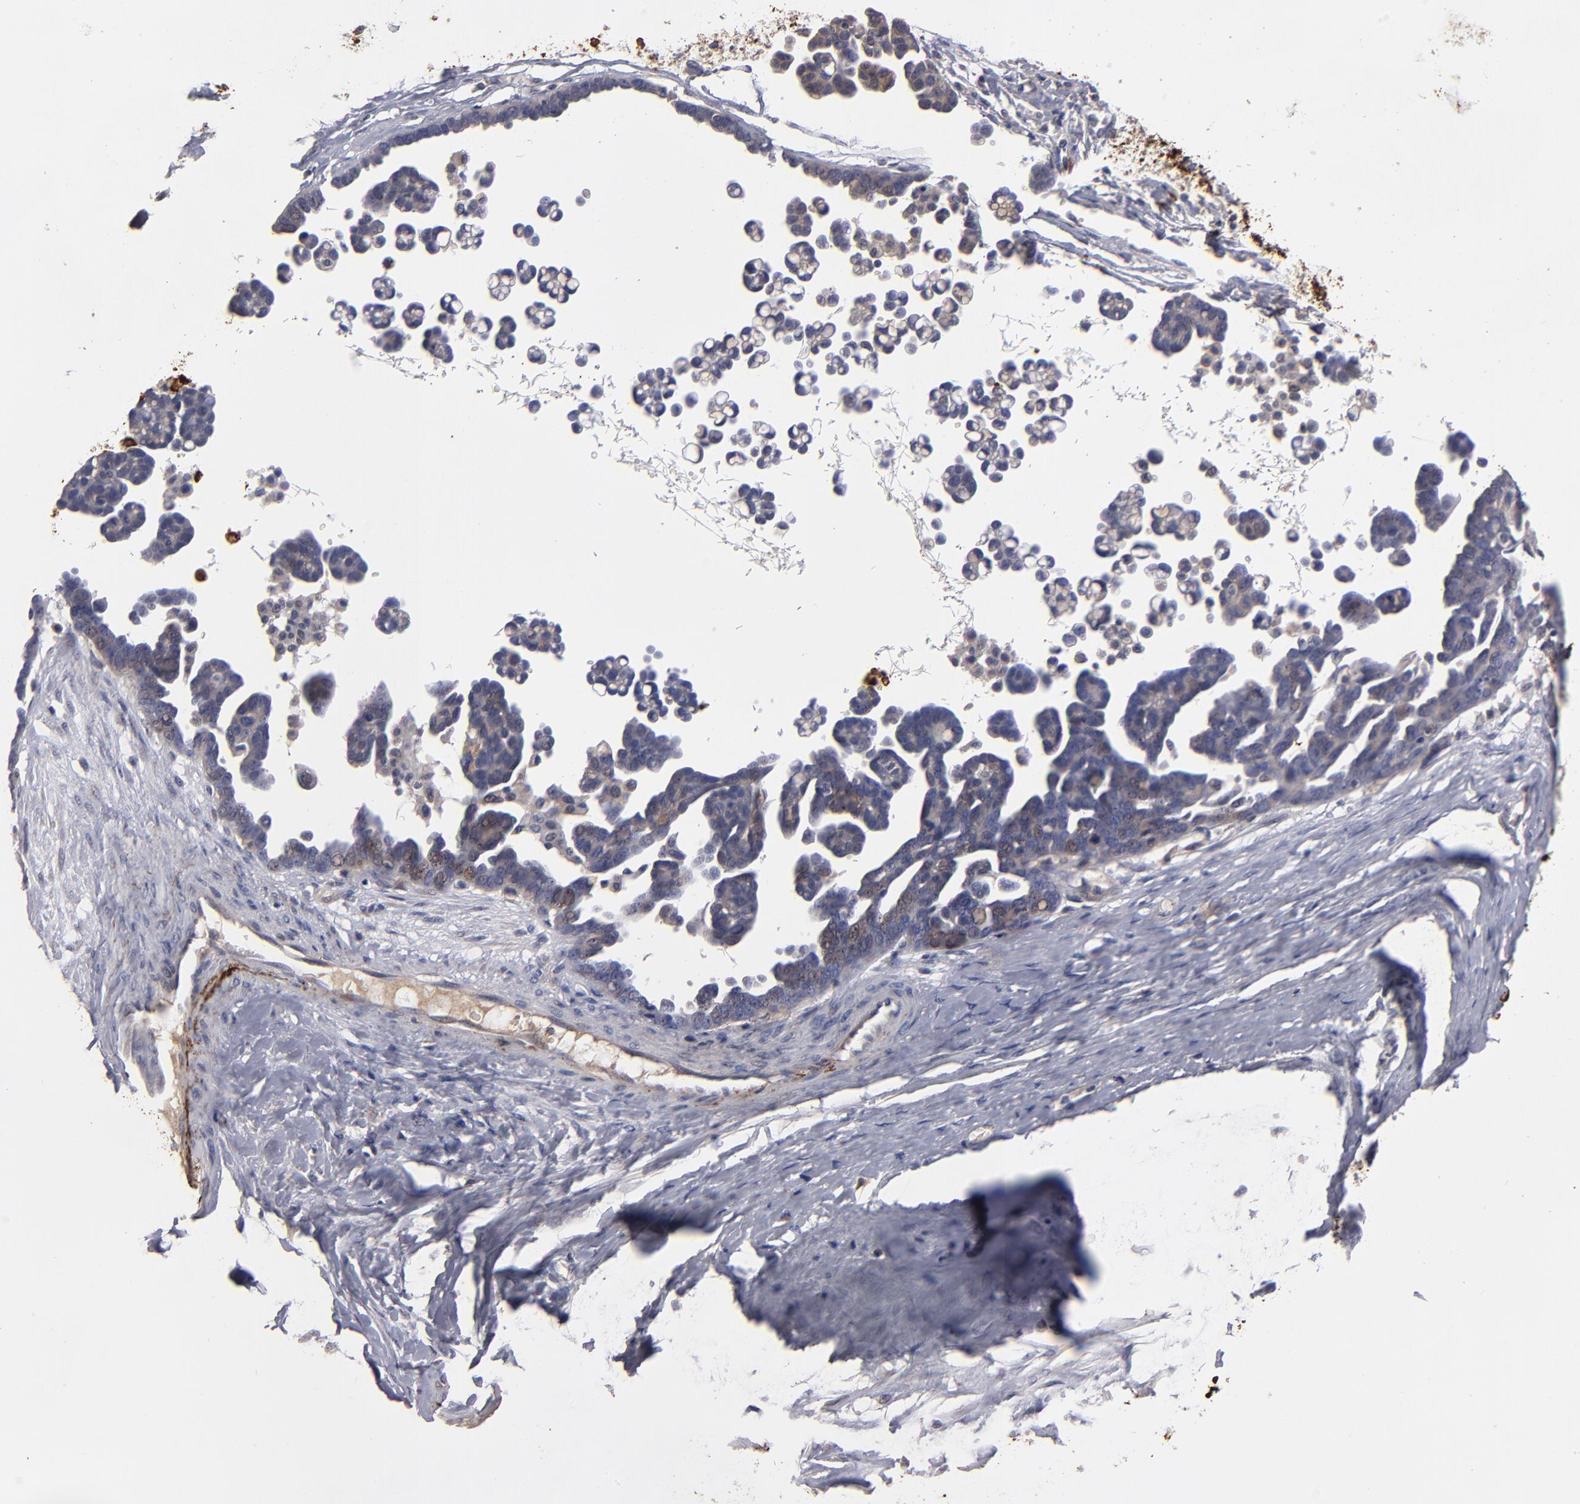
{"staining": {"intensity": "weak", "quantity": "<25%", "location": "cytoplasmic/membranous"}, "tissue": "ovarian cancer", "cell_type": "Tumor cells", "image_type": "cancer", "snomed": [{"axis": "morphology", "description": "Cystadenocarcinoma, serous, NOS"}, {"axis": "topography", "description": "Ovary"}], "caption": "Immunohistochemistry photomicrograph of neoplastic tissue: ovarian cancer (serous cystadenocarcinoma) stained with DAB (3,3'-diaminobenzidine) demonstrates no significant protein staining in tumor cells. The staining was performed using DAB (3,3'-diaminobenzidine) to visualize the protein expression in brown, while the nuclei were stained in blue with hematoxylin (Magnification: 20x).", "gene": "GPM6B", "patient": {"sex": "female", "age": 54}}